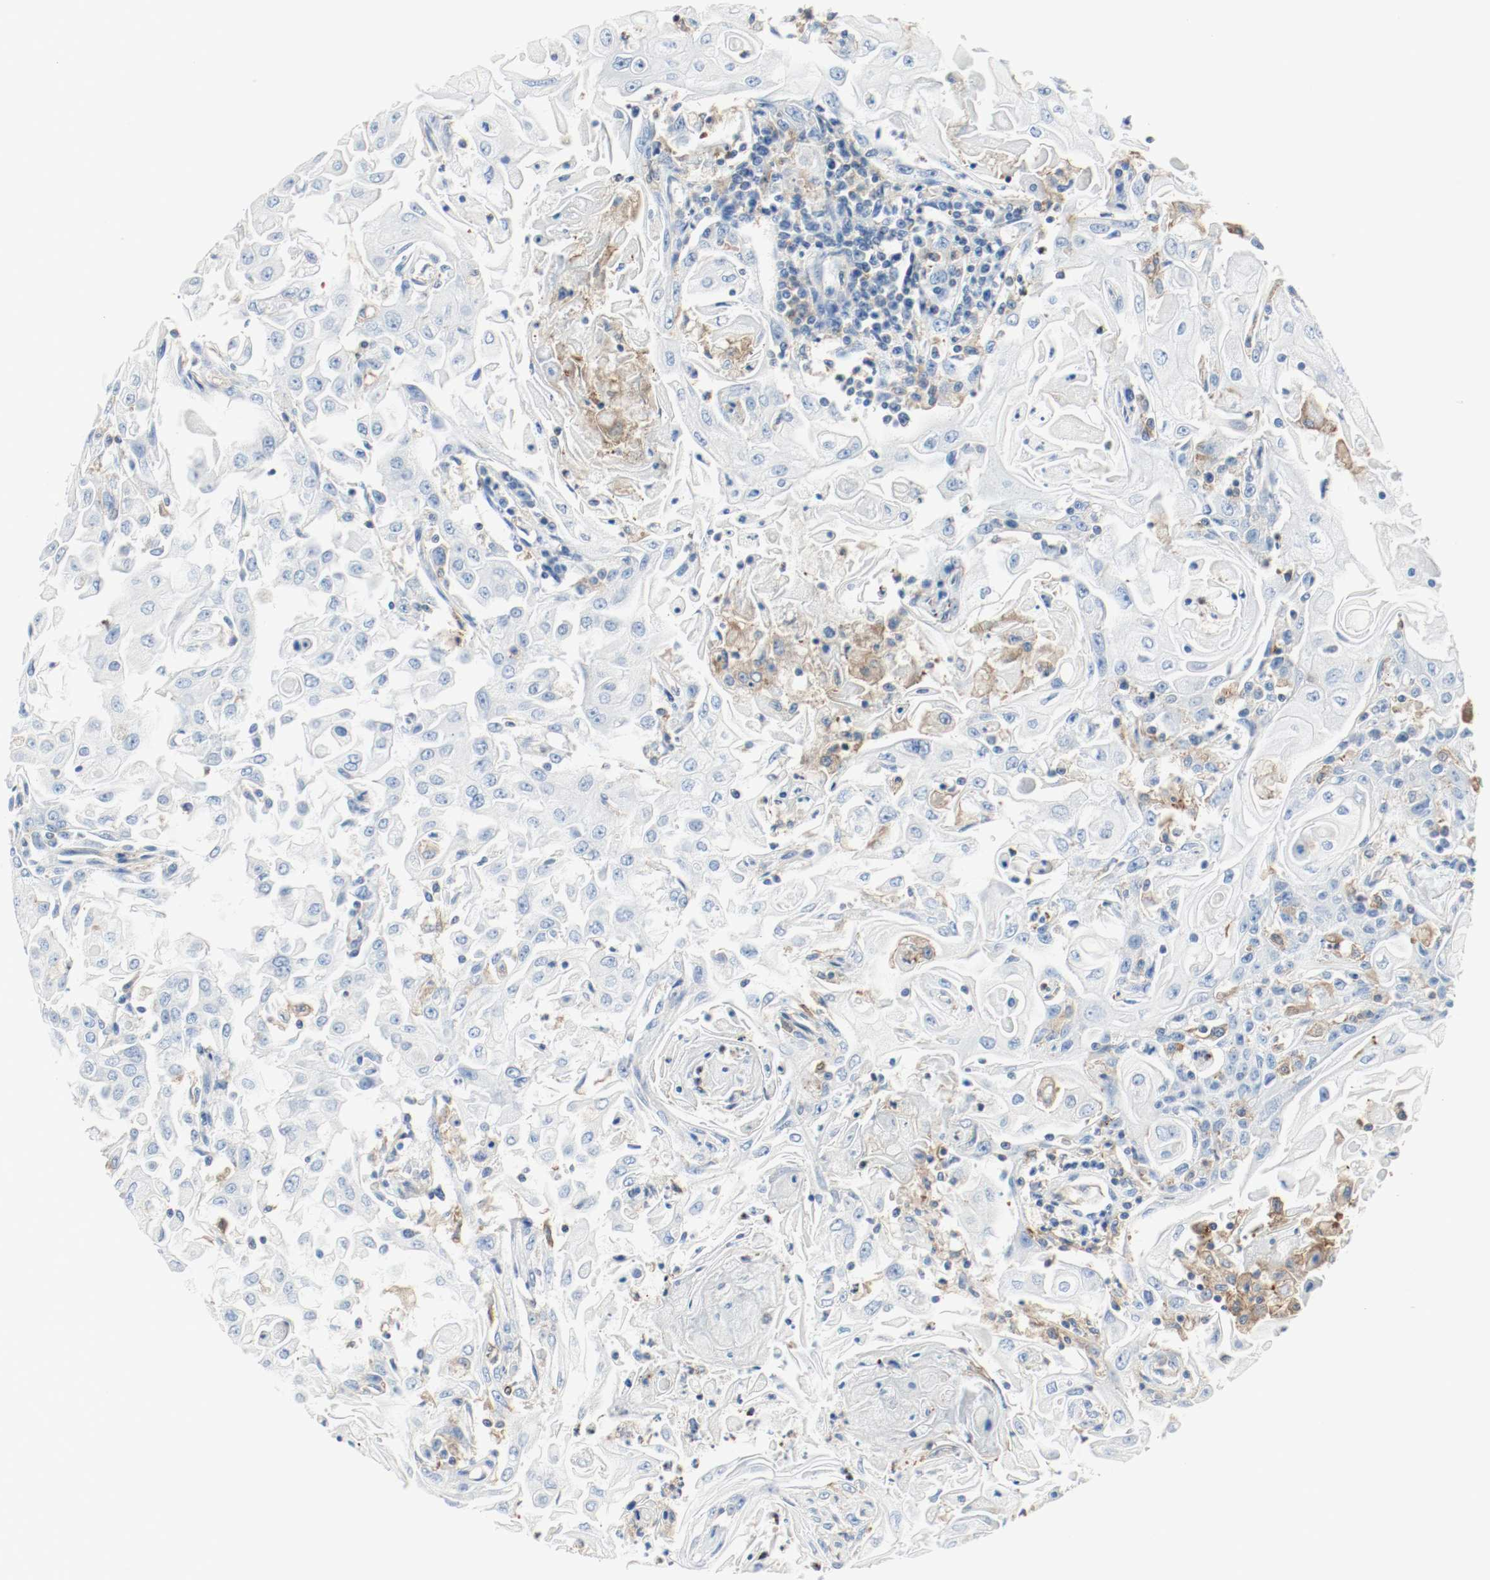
{"staining": {"intensity": "negative", "quantity": "none", "location": "none"}, "tissue": "head and neck cancer", "cell_type": "Tumor cells", "image_type": "cancer", "snomed": [{"axis": "morphology", "description": "Squamous cell carcinoma, NOS"}, {"axis": "topography", "description": "Oral tissue"}, {"axis": "topography", "description": "Head-Neck"}], "caption": "Immunohistochemistry photomicrograph of human head and neck squamous cell carcinoma stained for a protein (brown), which shows no expression in tumor cells.", "gene": "ARPC1B", "patient": {"sex": "female", "age": 76}}